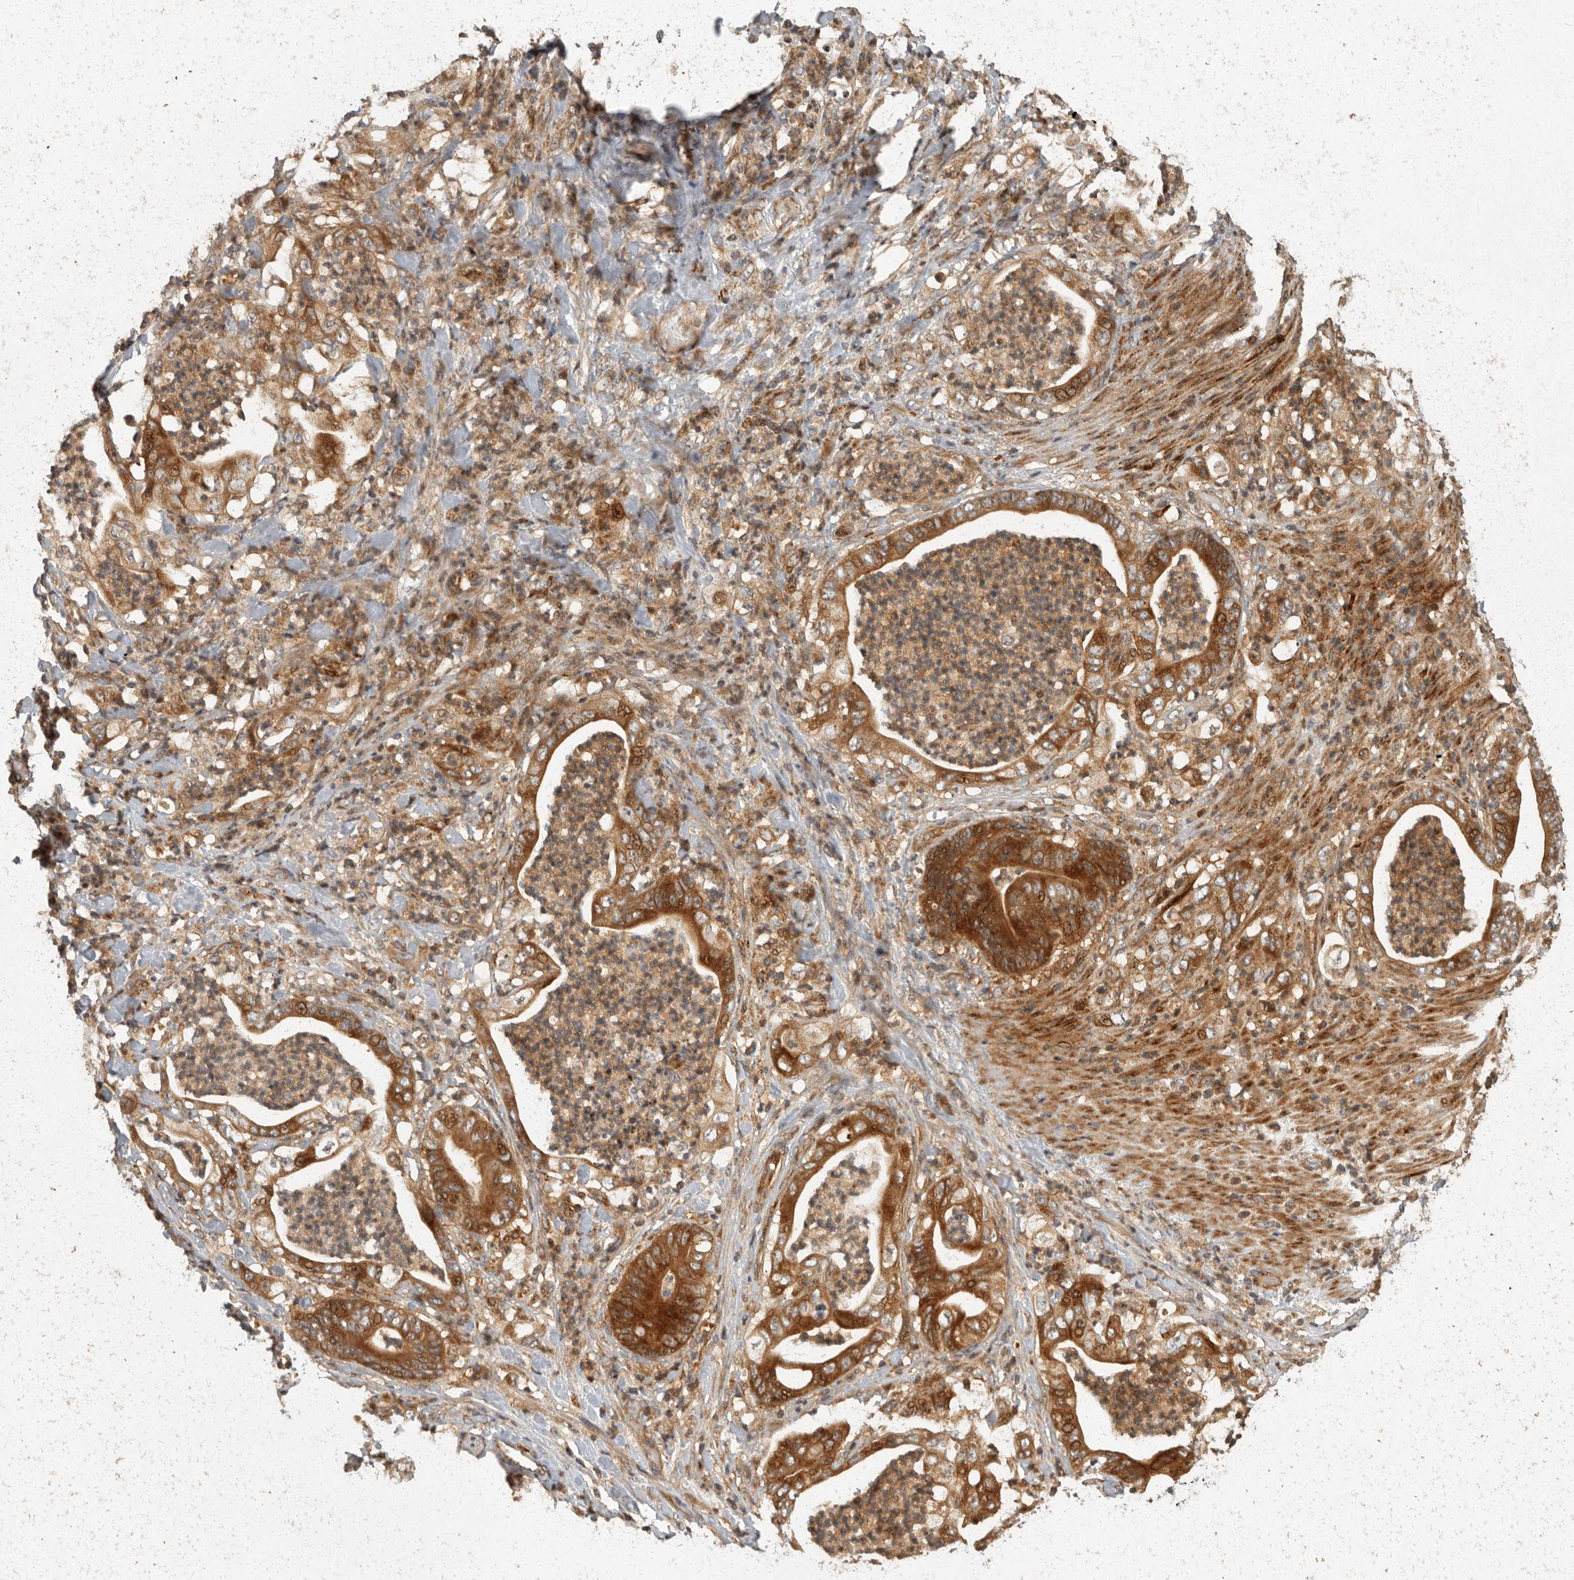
{"staining": {"intensity": "moderate", "quantity": ">75%", "location": "cytoplasmic/membranous"}, "tissue": "stomach cancer", "cell_type": "Tumor cells", "image_type": "cancer", "snomed": [{"axis": "morphology", "description": "Adenocarcinoma, NOS"}, {"axis": "topography", "description": "Stomach"}], "caption": "IHC histopathology image of adenocarcinoma (stomach) stained for a protein (brown), which reveals medium levels of moderate cytoplasmic/membranous expression in approximately >75% of tumor cells.", "gene": "SWT1", "patient": {"sex": "female", "age": 73}}